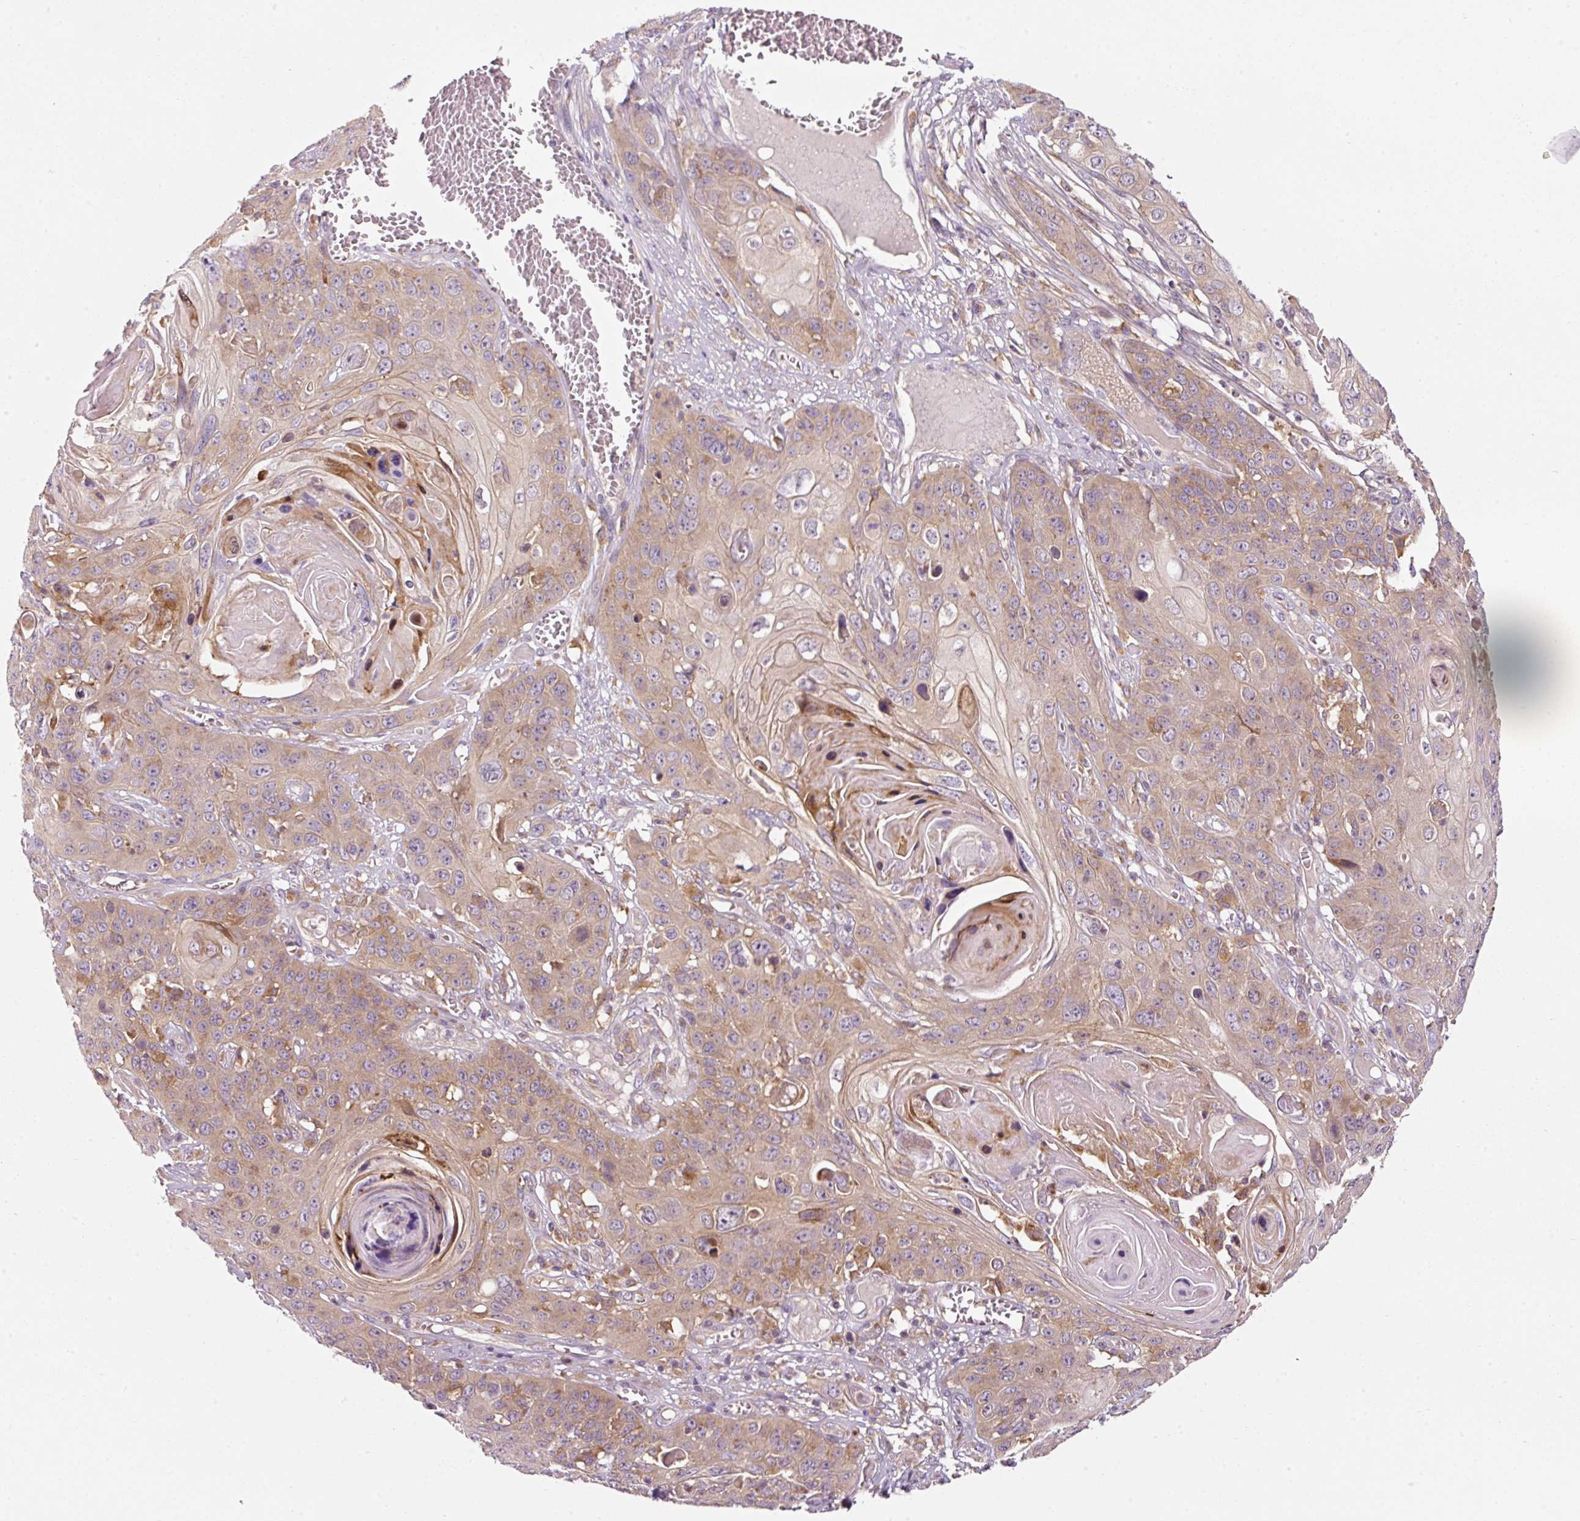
{"staining": {"intensity": "weak", "quantity": ">75%", "location": "cytoplasmic/membranous"}, "tissue": "skin cancer", "cell_type": "Tumor cells", "image_type": "cancer", "snomed": [{"axis": "morphology", "description": "Squamous cell carcinoma, NOS"}, {"axis": "topography", "description": "Skin"}], "caption": "Protein positivity by immunohistochemistry (IHC) exhibits weak cytoplasmic/membranous expression in about >75% of tumor cells in squamous cell carcinoma (skin). (IHC, brightfield microscopy, high magnification).", "gene": "NAPA", "patient": {"sex": "male", "age": 55}}